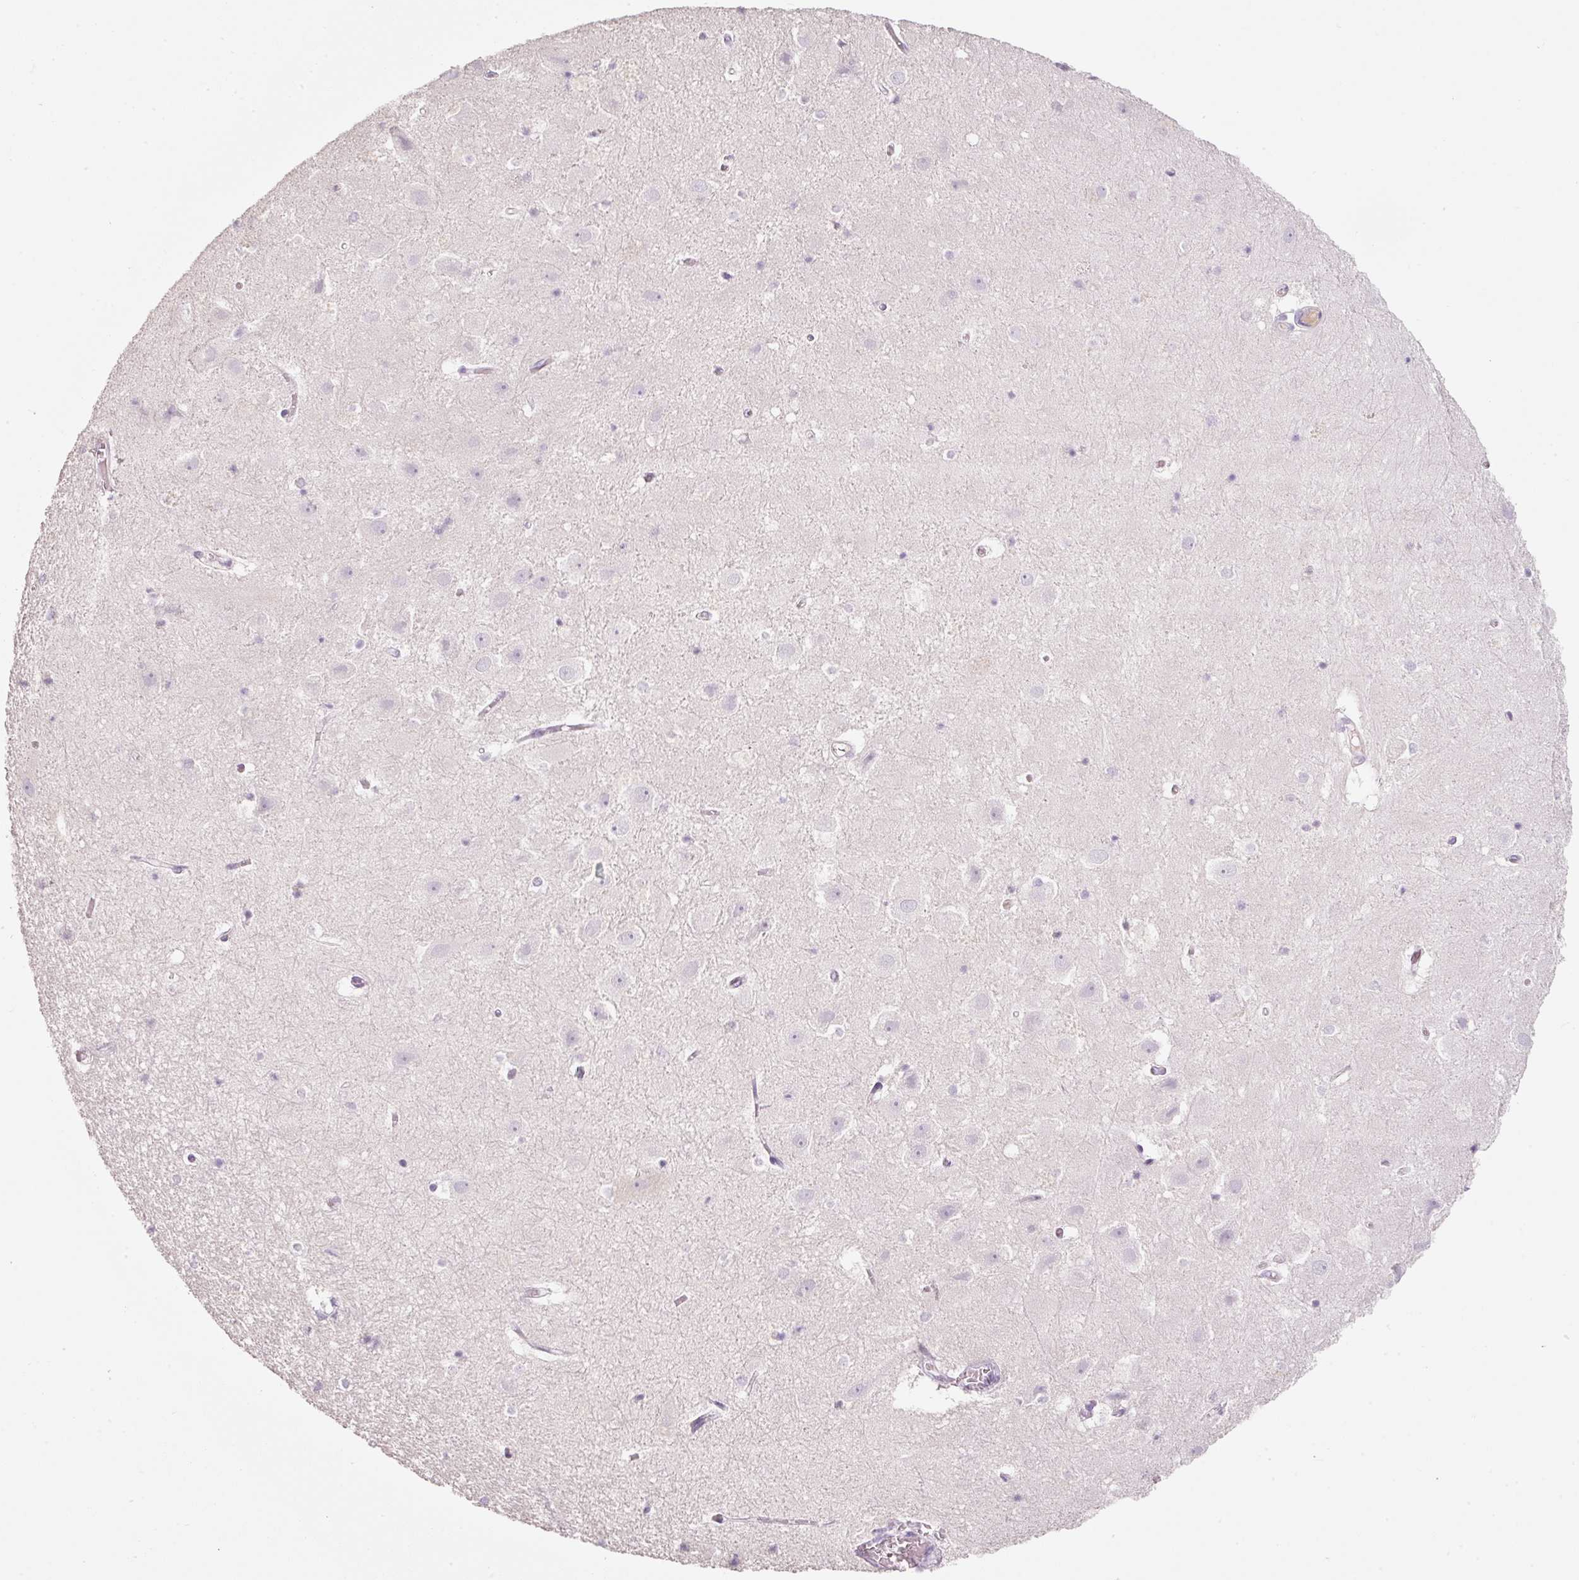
{"staining": {"intensity": "negative", "quantity": "none", "location": "none"}, "tissue": "hippocampus", "cell_type": "Glial cells", "image_type": "normal", "snomed": [{"axis": "morphology", "description": "Normal tissue, NOS"}, {"axis": "topography", "description": "Hippocampus"}], "caption": "DAB immunohistochemical staining of unremarkable hippocampus displays no significant expression in glial cells.", "gene": "PDXDC1", "patient": {"sex": "female", "age": 52}}